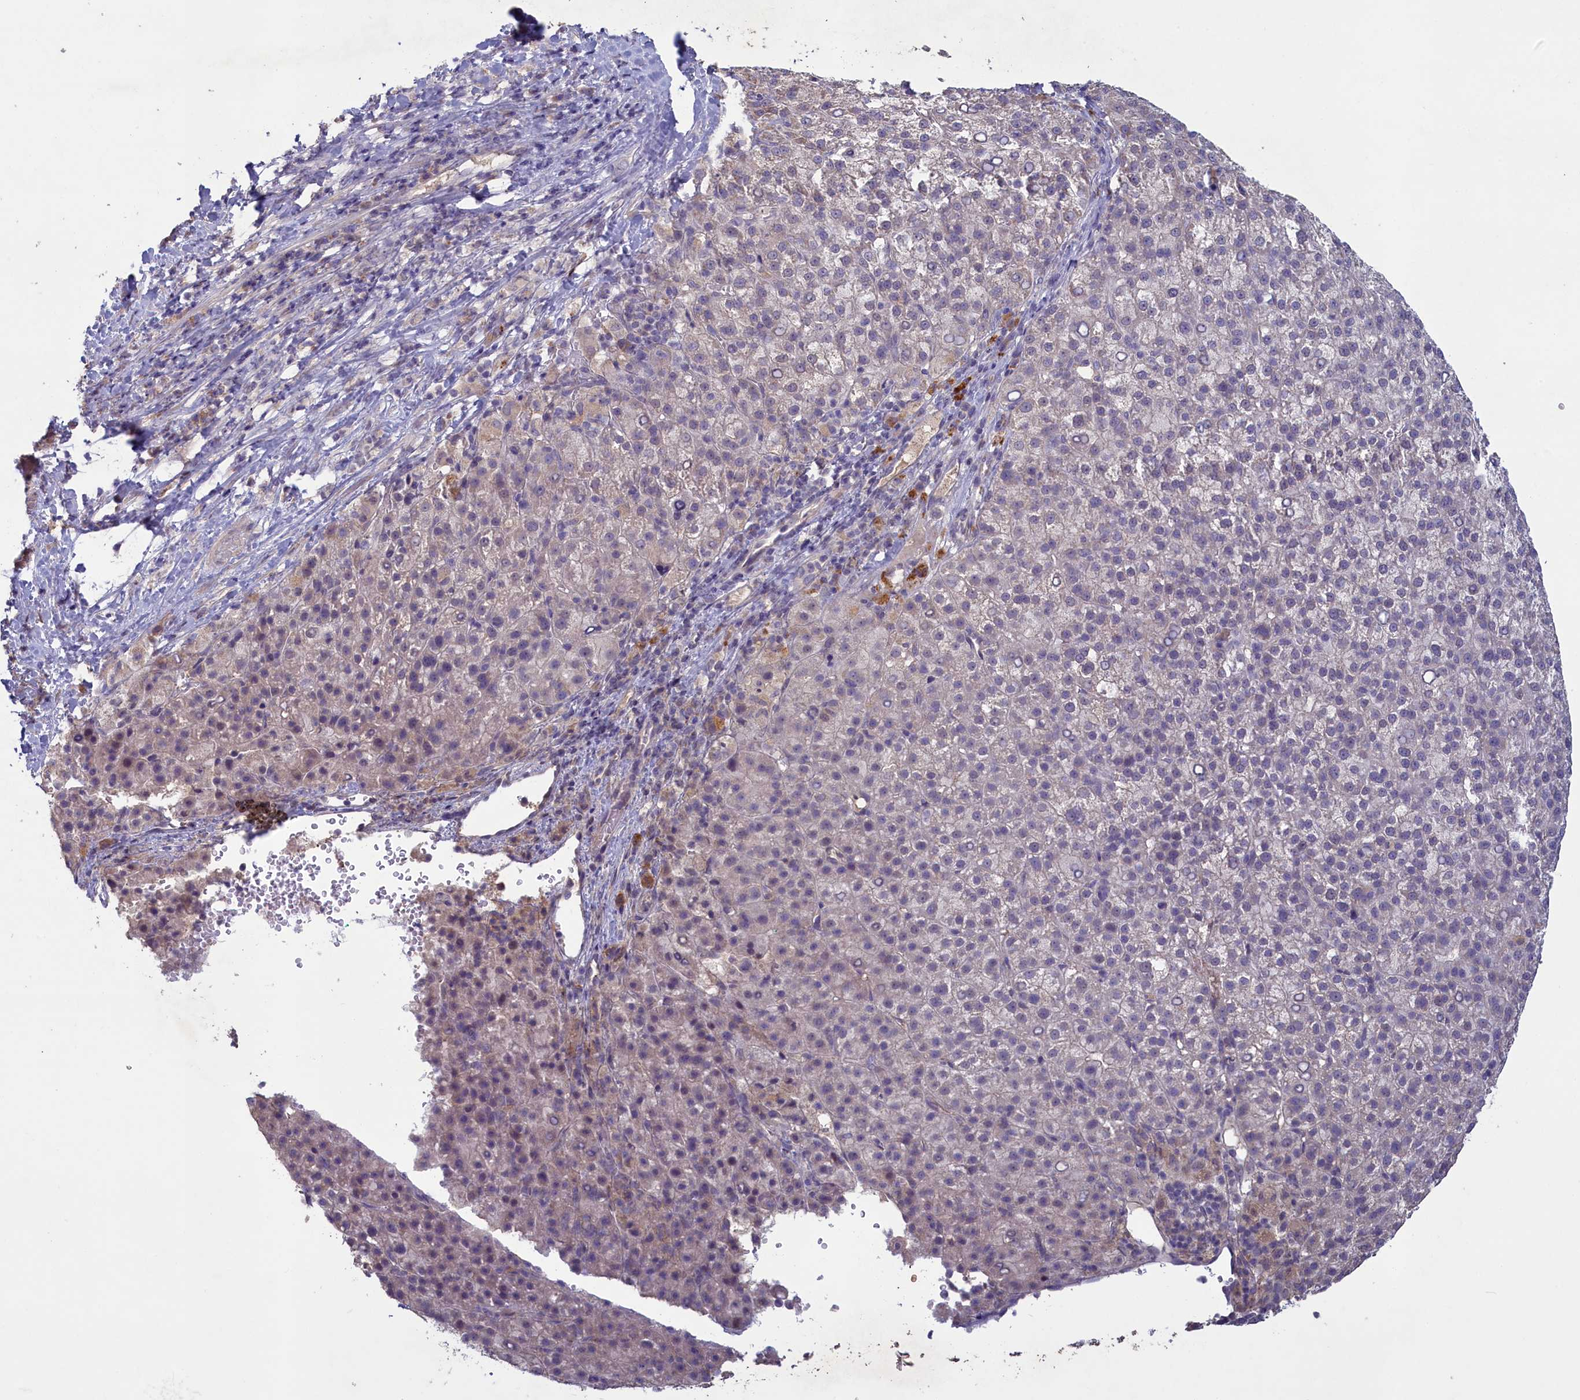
{"staining": {"intensity": "negative", "quantity": "none", "location": "none"}, "tissue": "liver cancer", "cell_type": "Tumor cells", "image_type": "cancer", "snomed": [{"axis": "morphology", "description": "Carcinoma, Hepatocellular, NOS"}, {"axis": "topography", "description": "Liver"}], "caption": "Immunohistochemistry micrograph of liver cancer stained for a protein (brown), which shows no staining in tumor cells.", "gene": "ATF7IP2", "patient": {"sex": "female", "age": 58}}